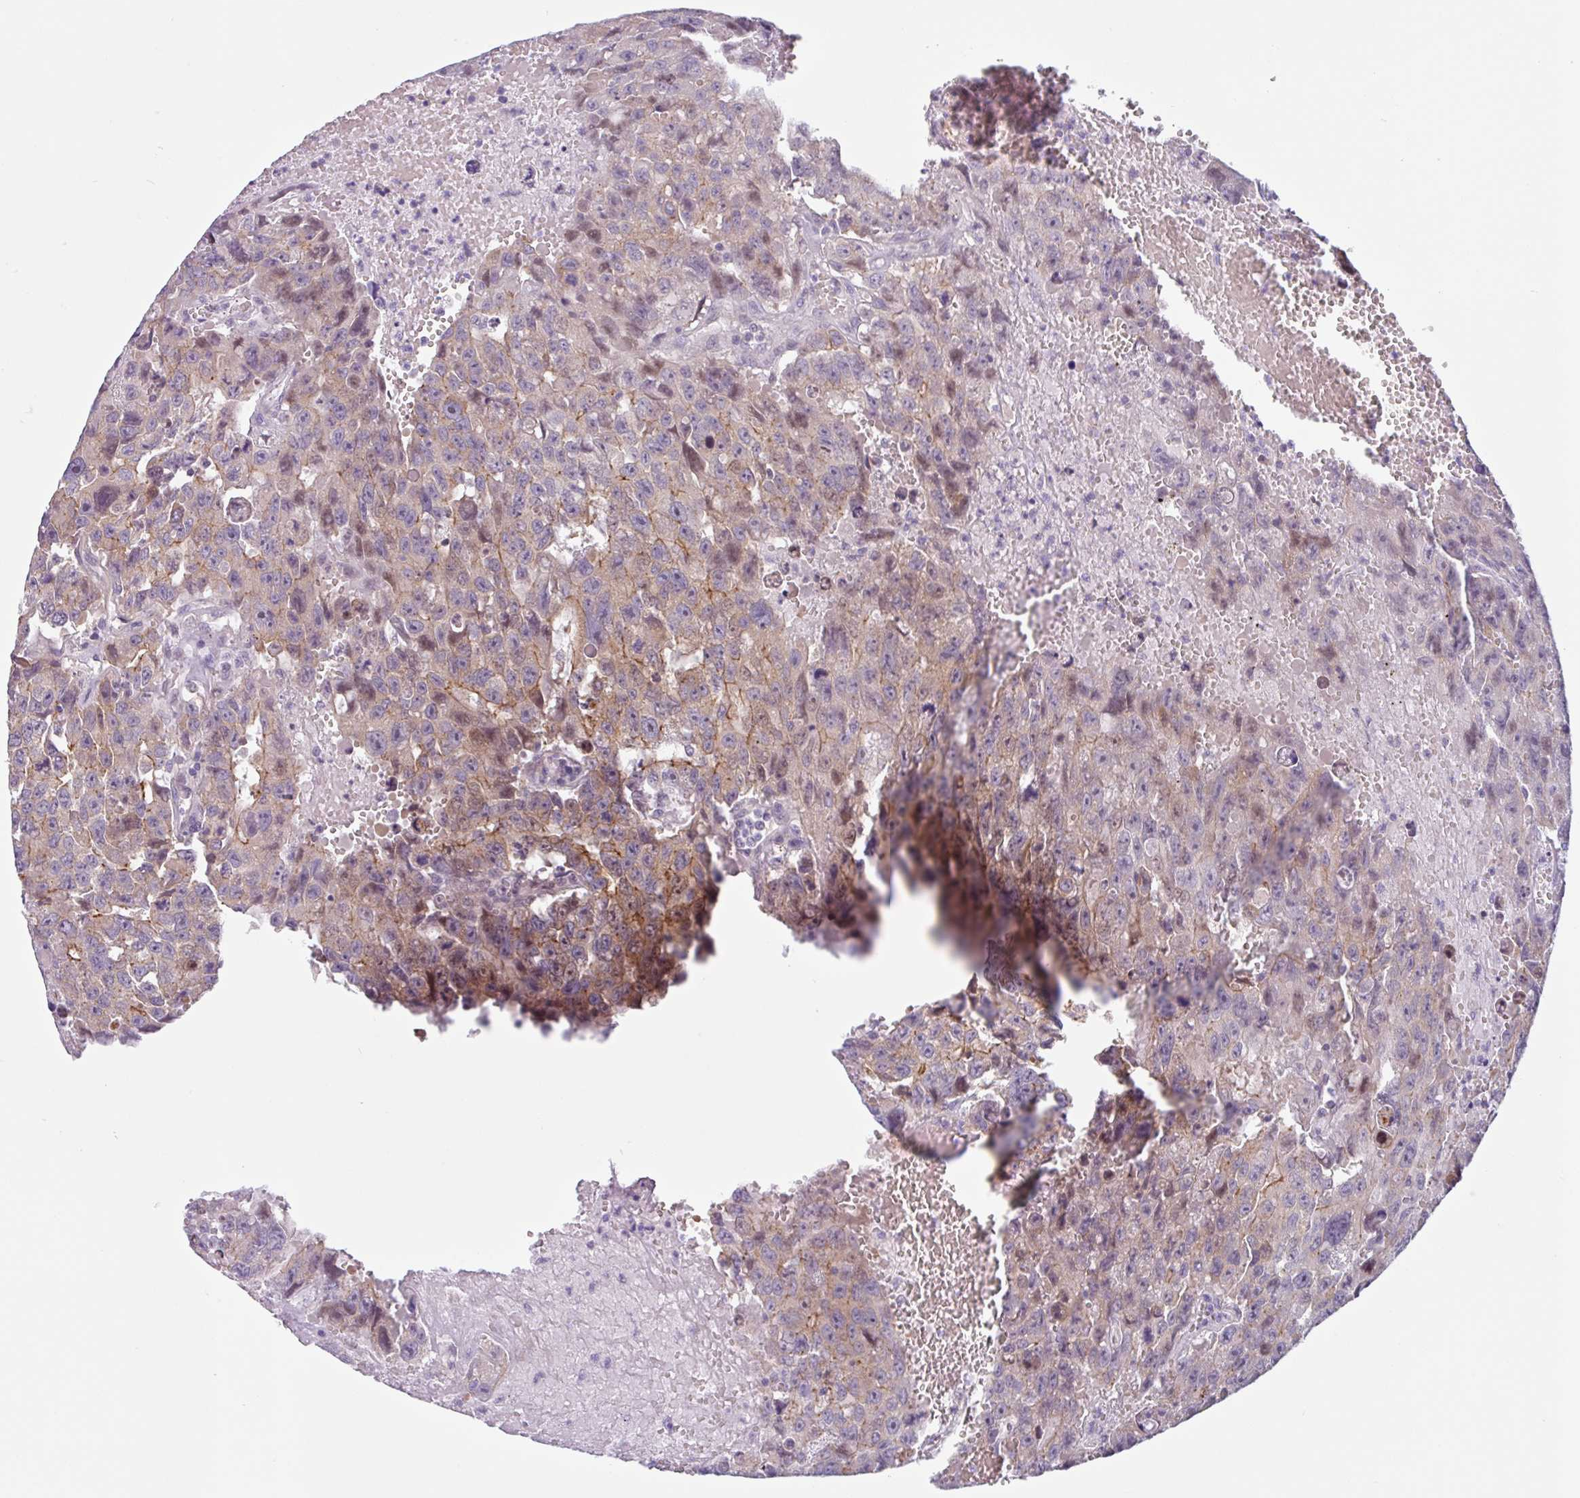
{"staining": {"intensity": "moderate", "quantity": "<25%", "location": "cytoplasmic/membranous"}, "tissue": "testis cancer", "cell_type": "Tumor cells", "image_type": "cancer", "snomed": [{"axis": "morphology", "description": "Seminoma, NOS"}, {"axis": "topography", "description": "Testis"}], "caption": "Seminoma (testis) stained for a protein (brown) exhibits moderate cytoplasmic/membranous positive expression in approximately <25% of tumor cells.", "gene": "MYH10", "patient": {"sex": "male", "age": 26}}